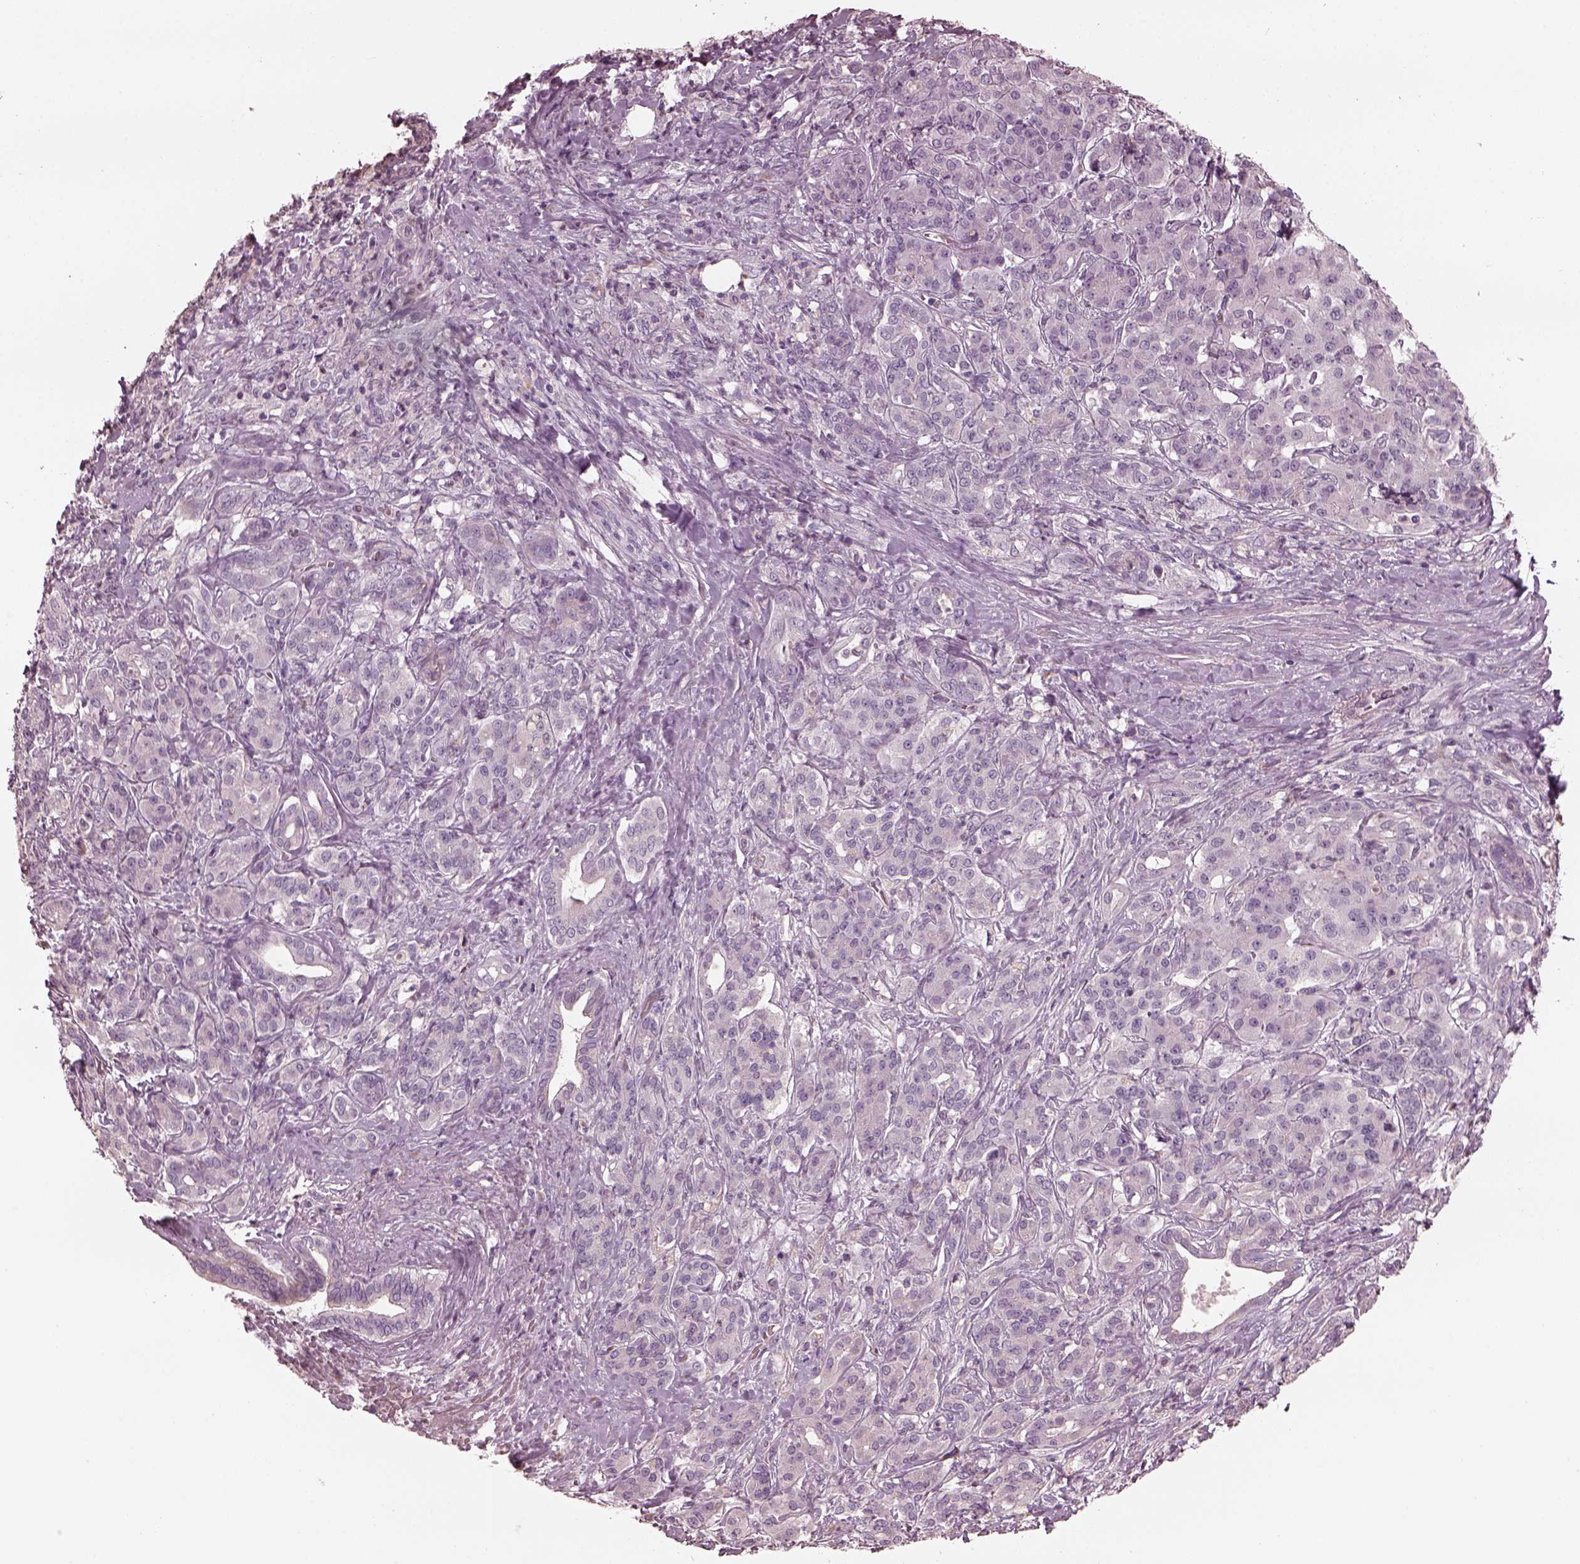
{"staining": {"intensity": "negative", "quantity": "none", "location": "none"}, "tissue": "pancreatic cancer", "cell_type": "Tumor cells", "image_type": "cancer", "snomed": [{"axis": "morphology", "description": "Normal tissue, NOS"}, {"axis": "morphology", "description": "Inflammation, NOS"}, {"axis": "morphology", "description": "Adenocarcinoma, NOS"}, {"axis": "topography", "description": "Pancreas"}], "caption": "Immunohistochemical staining of adenocarcinoma (pancreatic) exhibits no significant staining in tumor cells.", "gene": "OPTC", "patient": {"sex": "male", "age": 57}}